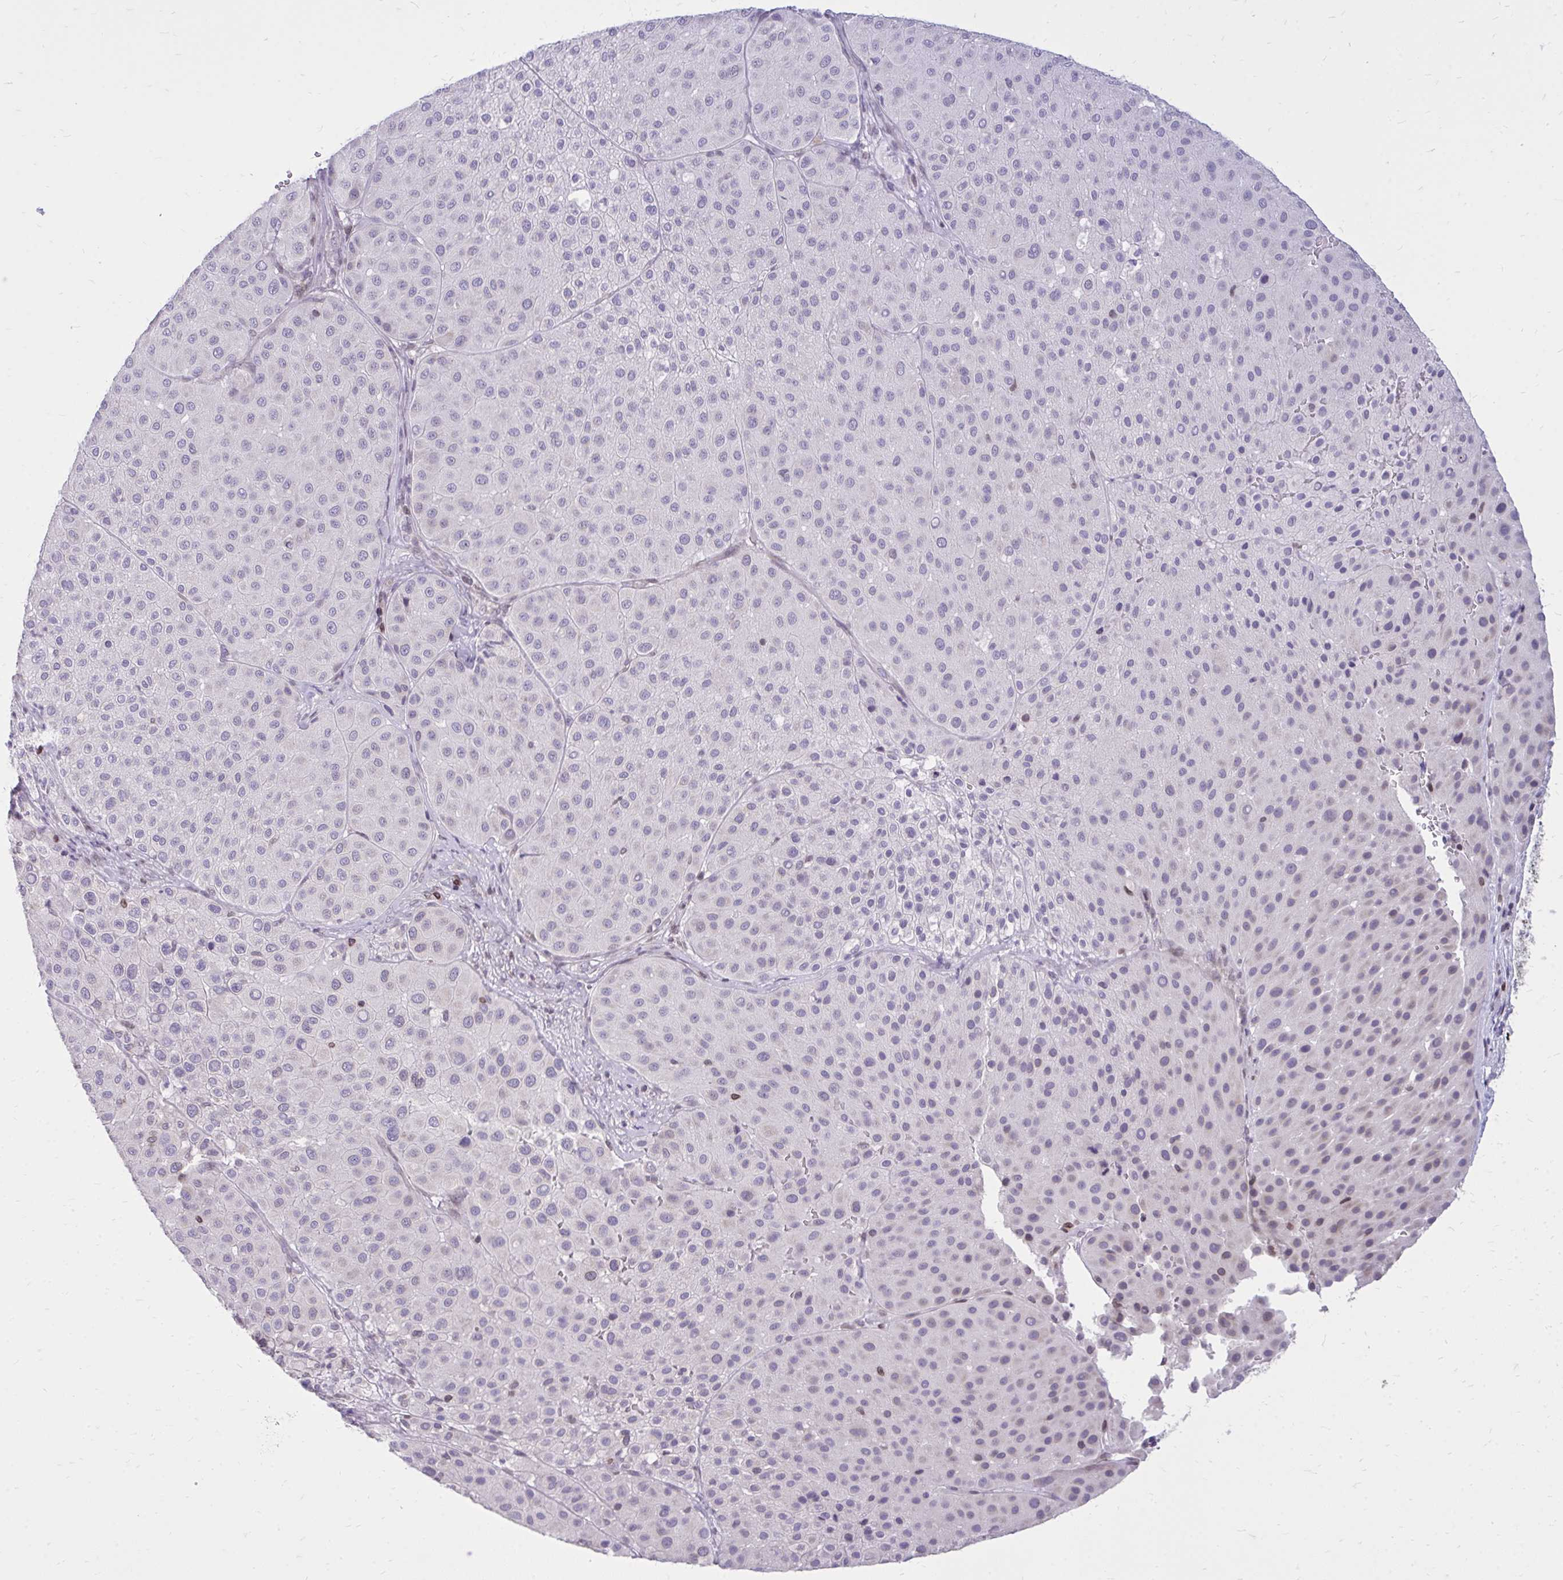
{"staining": {"intensity": "negative", "quantity": "none", "location": "none"}, "tissue": "melanoma", "cell_type": "Tumor cells", "image_type": "cancer", "snomed": [{"axis": "morphology", "description": "Malignant melanoma, Metastatic site"}, {"axis": "topography", "description": "Smooth muscle"}], "caption": "Human malignant melanoma (metastatic site) stained for a protein using immunohistochemistry reveals no staining in tumor cells.", "gene": "RPS6KA2", "patient": {"sex": "male", "age": 41}}